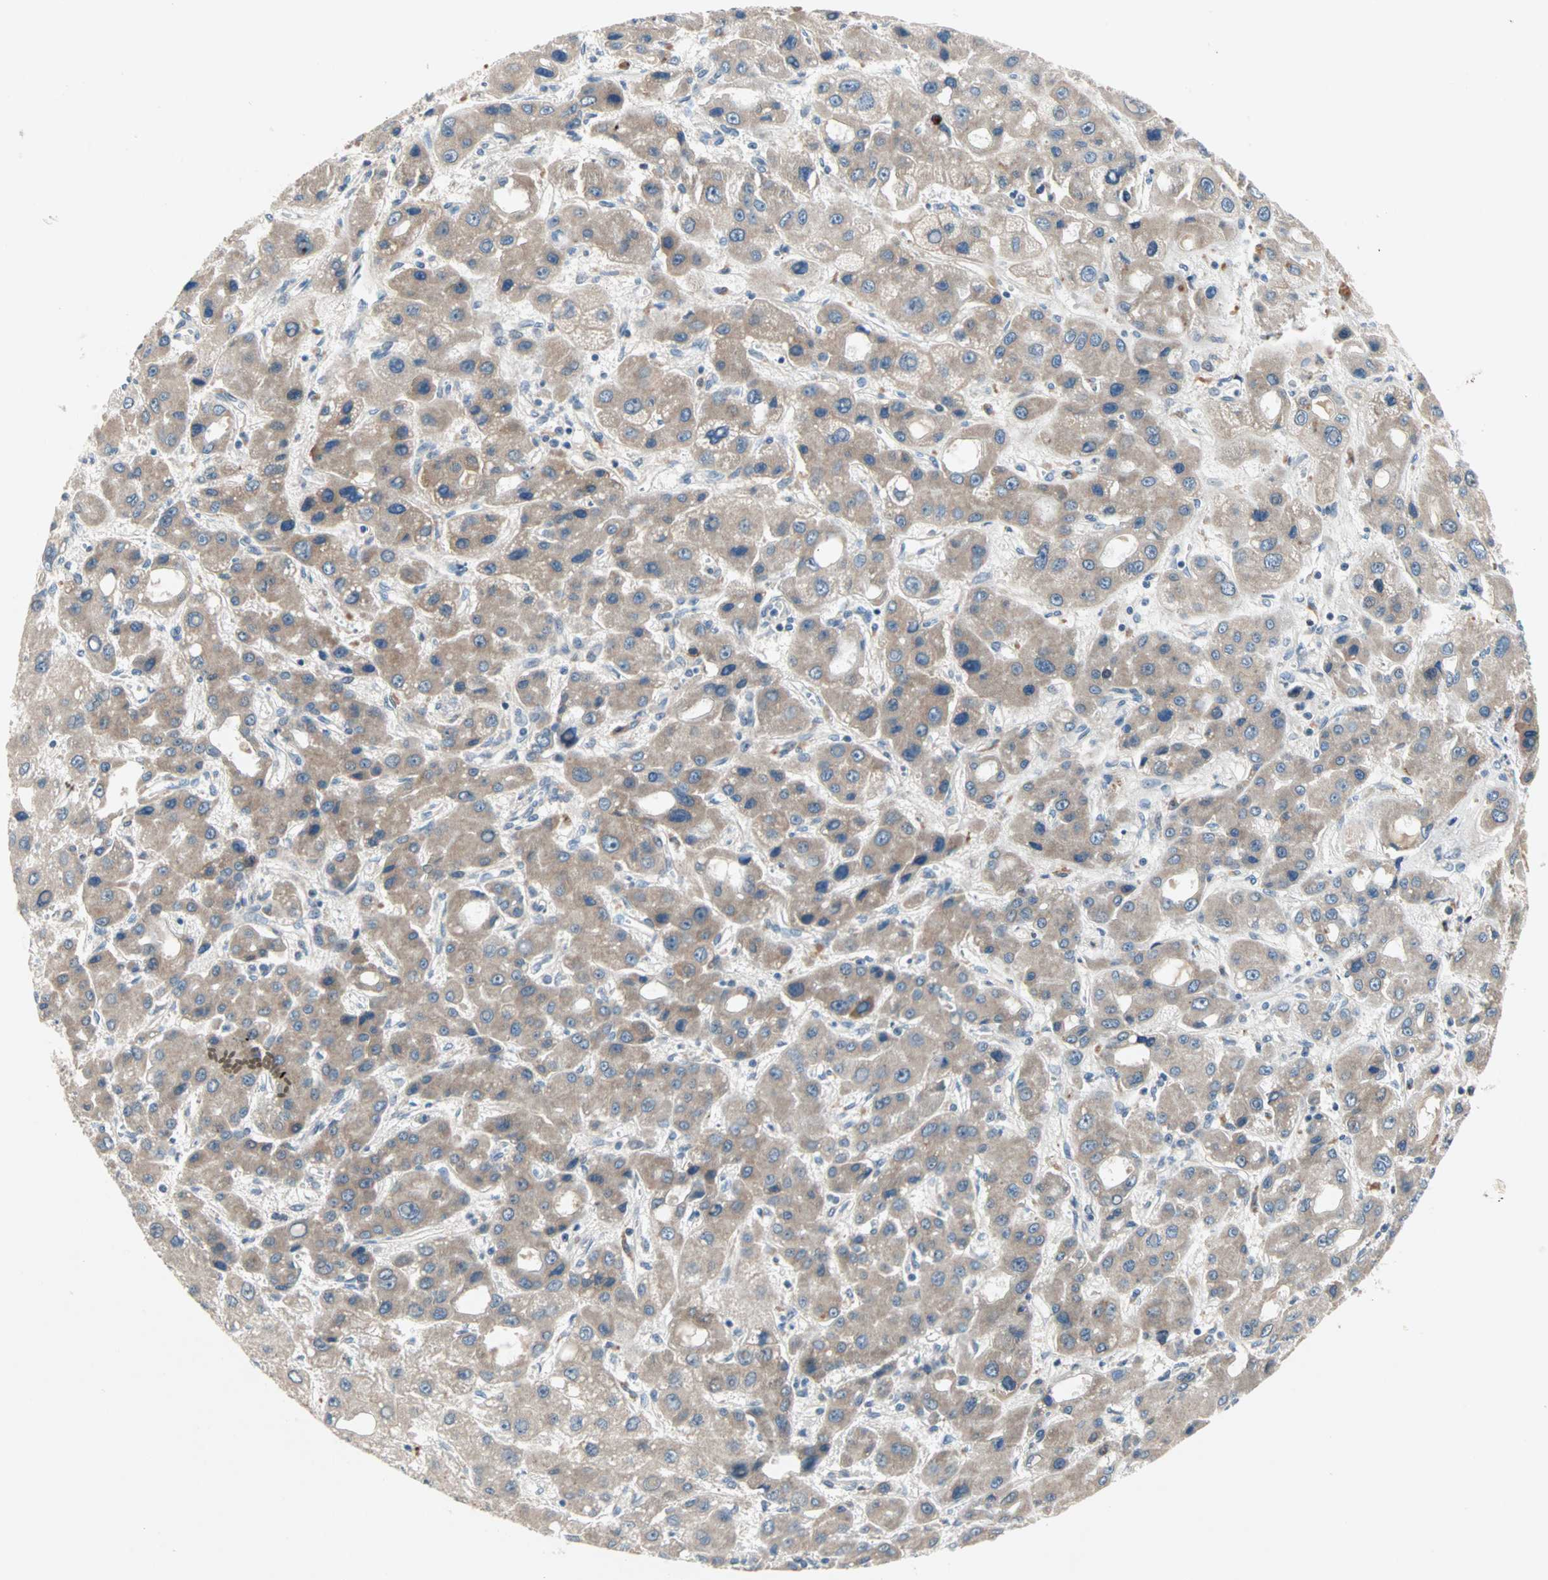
{"staining": {"intensity": "moderate", "quantity": ">75%", "location": "cytoplasmic/membranous"}, "tissue": "liver cancer", "cell_type": "Tumor cells", "image_type": "cancer", "snomed": [{"axis": "morphology", "description": "Carcinoma, Hepatocellular, NOS"}, {"axis": "topography", "description": "Liver"}], "caption": "There is medium levels of moderate cytoplasmic/membranous staining in tumor cells of liver cancer, as demonstrated by immunohistochemical staining (brown color).", "gene": "PROS1", "patient": {"sex": "male", "age": 55}}